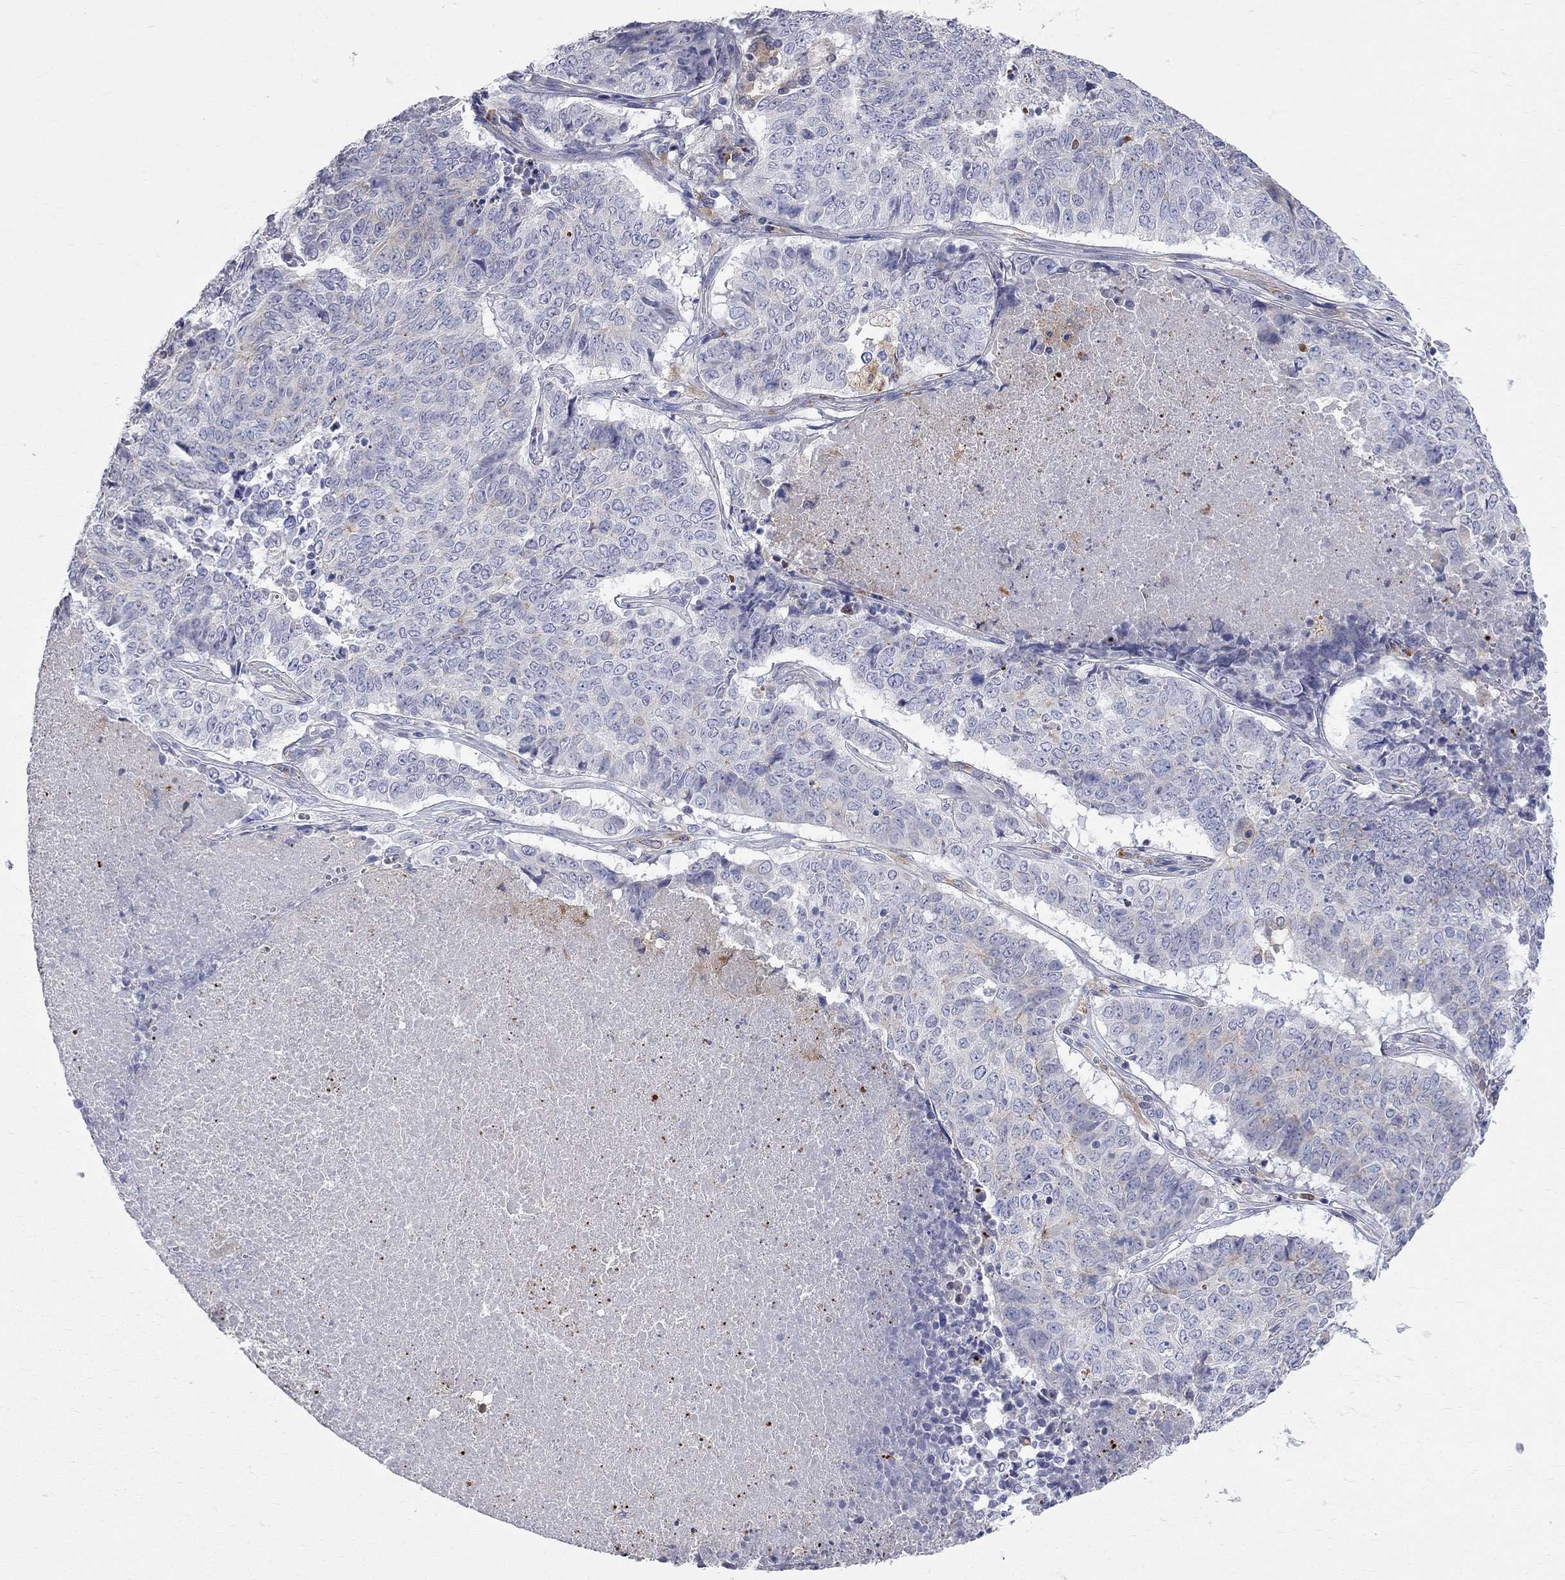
{"staining": {"intensity": "negative", "quantity": "none", "location": "none"}, "tissue": "lung cancer", "cell_type": "Tumor cells", "image_type": "cancer", "snomed": [{"axis": "morphology", "description": "Squamous cell carcinoma, NOS"}, {"axis": "topography", "description": "Lung"}], "caption": "IHC micrograph of lung squamous cell carcinoma stained for a protein (brown), which demonstrates no staining in tumor cells. (DAB (3,3'-diaminobenzidine) immunohistochemistry visualized using brightfield microscopy, high magnification).", "gene": "ACSL1", "patient": {"sex": "male", "age": 64}}